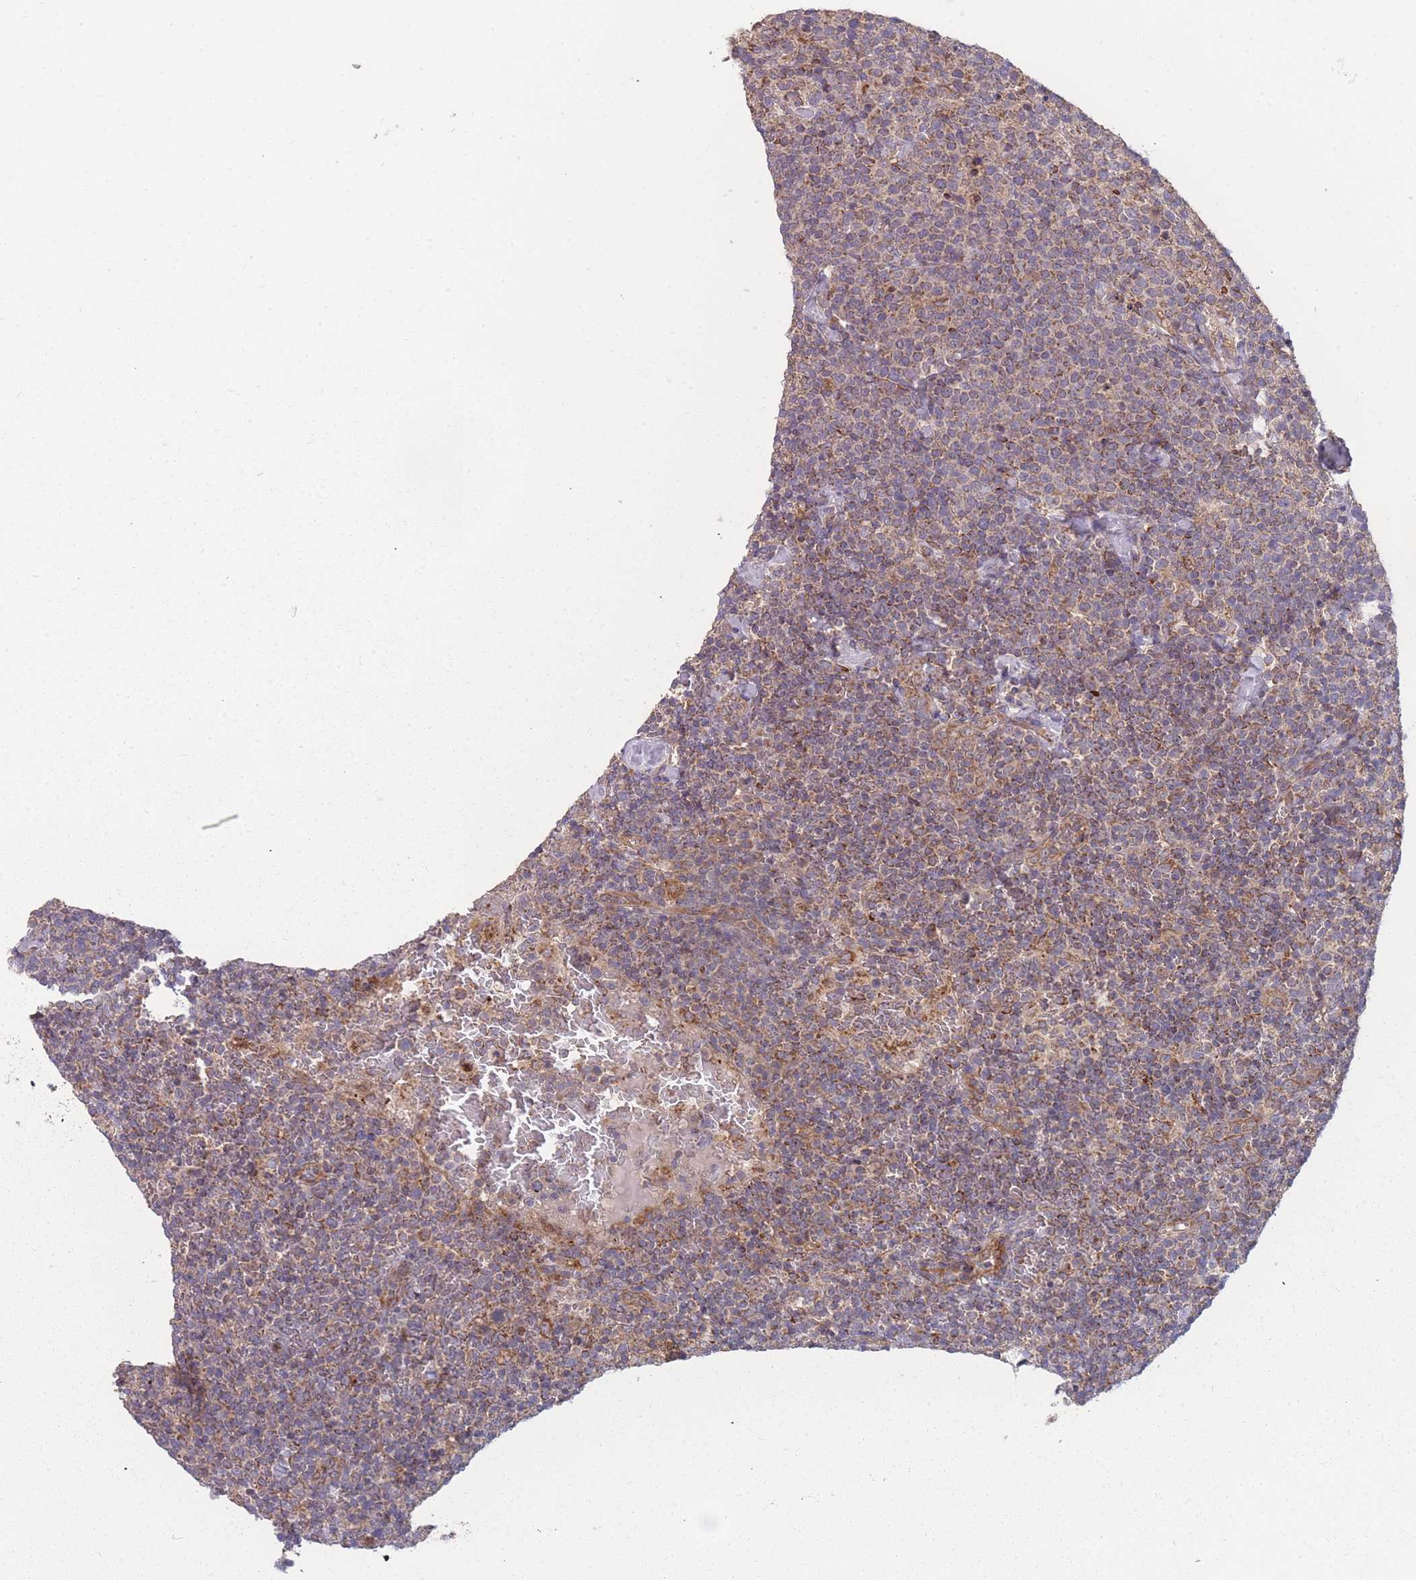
{"staining": {"intensity": "weak", "quantity": "25%-75%", "location": "cytoplasmic/membranous"}, "tissue": "lymphoma", "cell_type": "Tumor cells", "image_type": "cancer", "snomed": [{"axis": "morphology", "description": "Malignant lymphoma, non-Hodgkin's type, High grade"}, {"axis": "topography", "description": "Lymph node"}], "caption": "High-grade malignant lymphoma, non-Hodgkin's type stained for a protein exhibits weak cytoplasmic/membranous positivity in tumor cells.", "gene": "SLC35B4", "patient": {"sex": "male", "age": 61}}